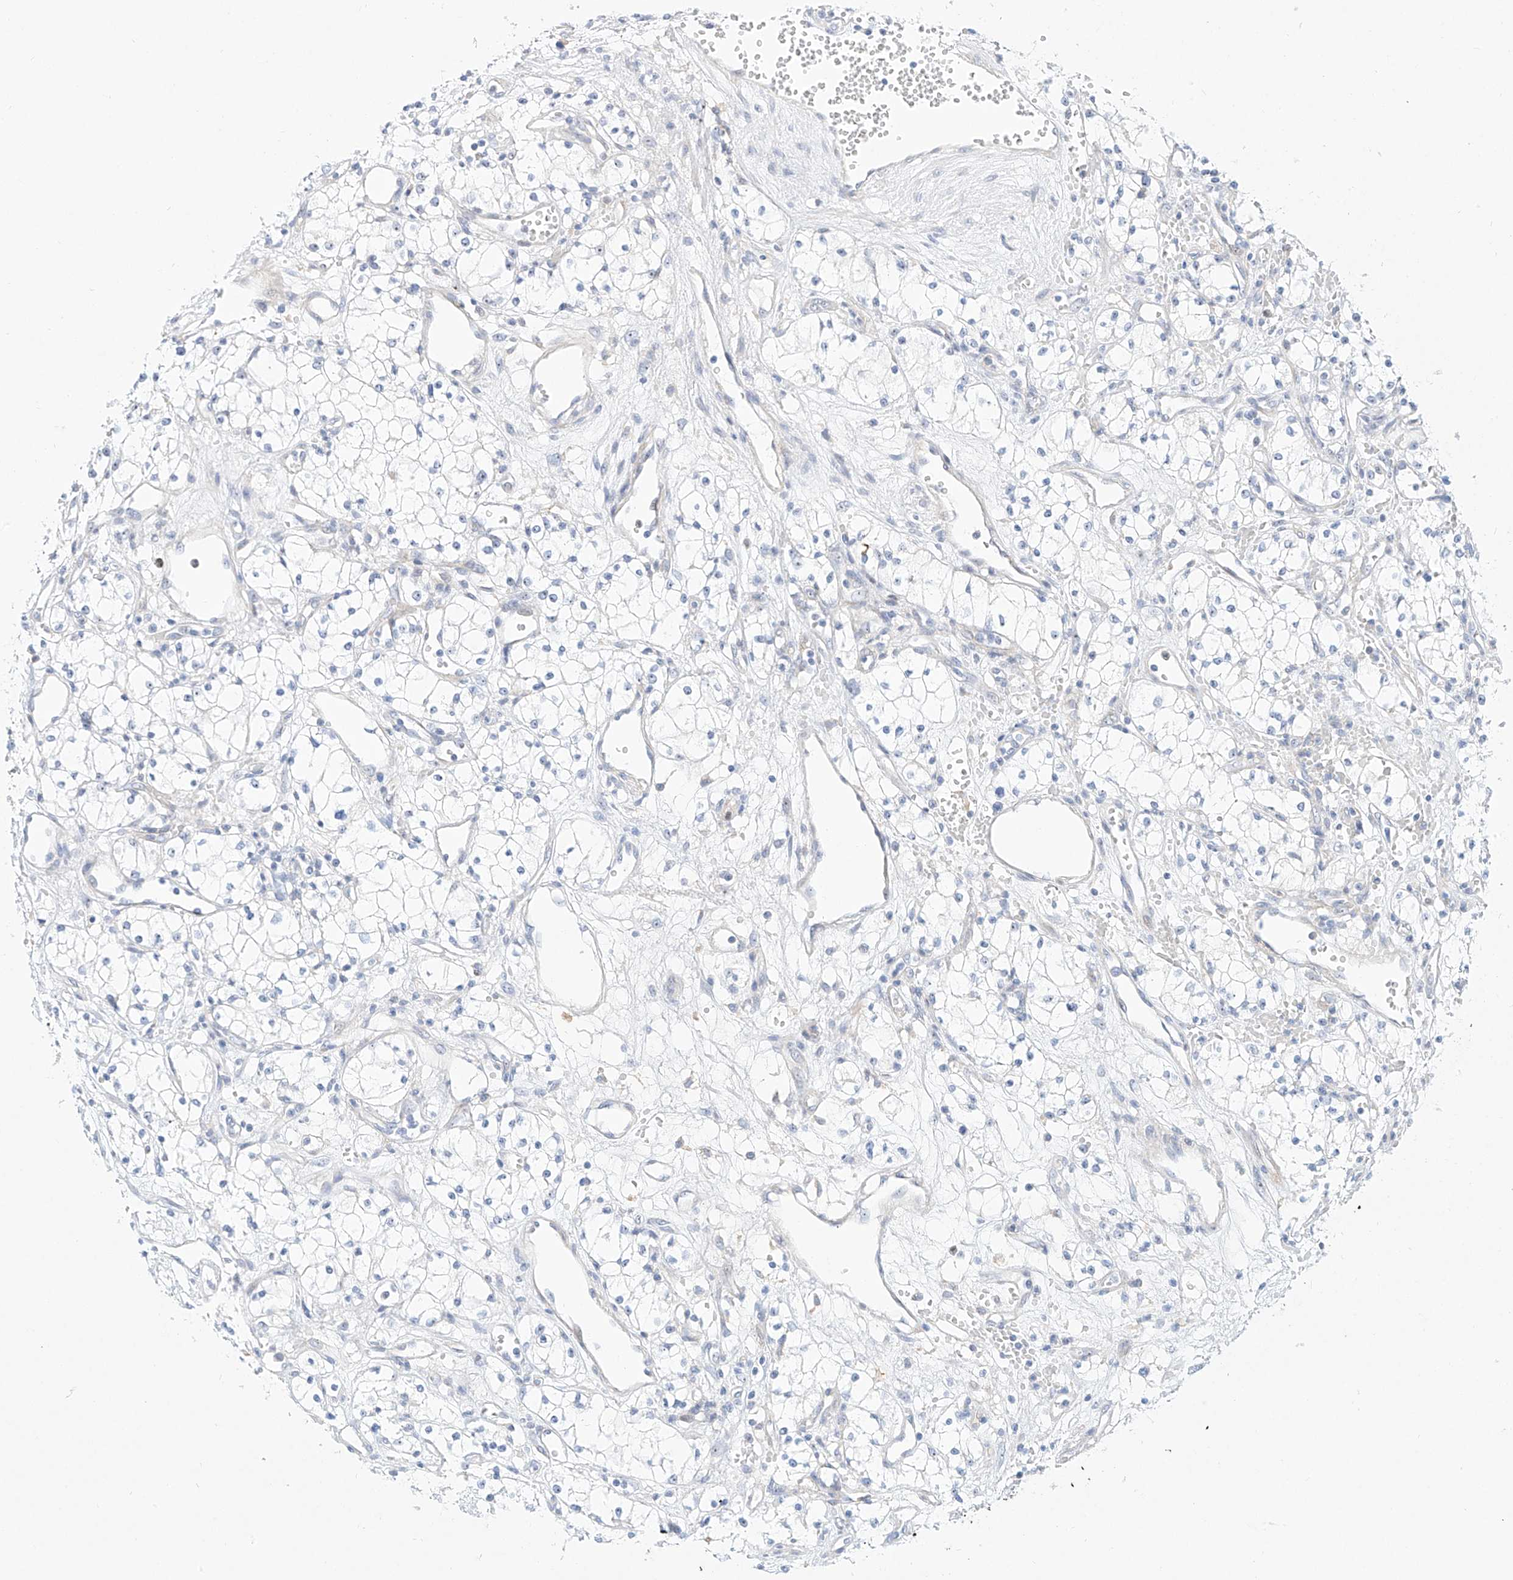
{"staining": {"intensity": "negative", "quantity": "none", "location": "none"}, "tissue": "renal cancer", "cell_type": "Tumor cells", "image_type": "cancer", "snomed": [{"axis": "morphology", "description": "Adenocarcinoma, NOS"}, {"axis": "topography", "description": "Kidney"}], "caption": "High magnification brightfield microscopy of renal adenocarcinoma stained with DAB (3,3'-diaminobenzidine) (brown) and counterstained with hematoxylin (blue): tumor cells show no significant expression. Nuclei are stained in blue.", "gene": "SNU13", "patient": {"sex": "male", "age": 59}}